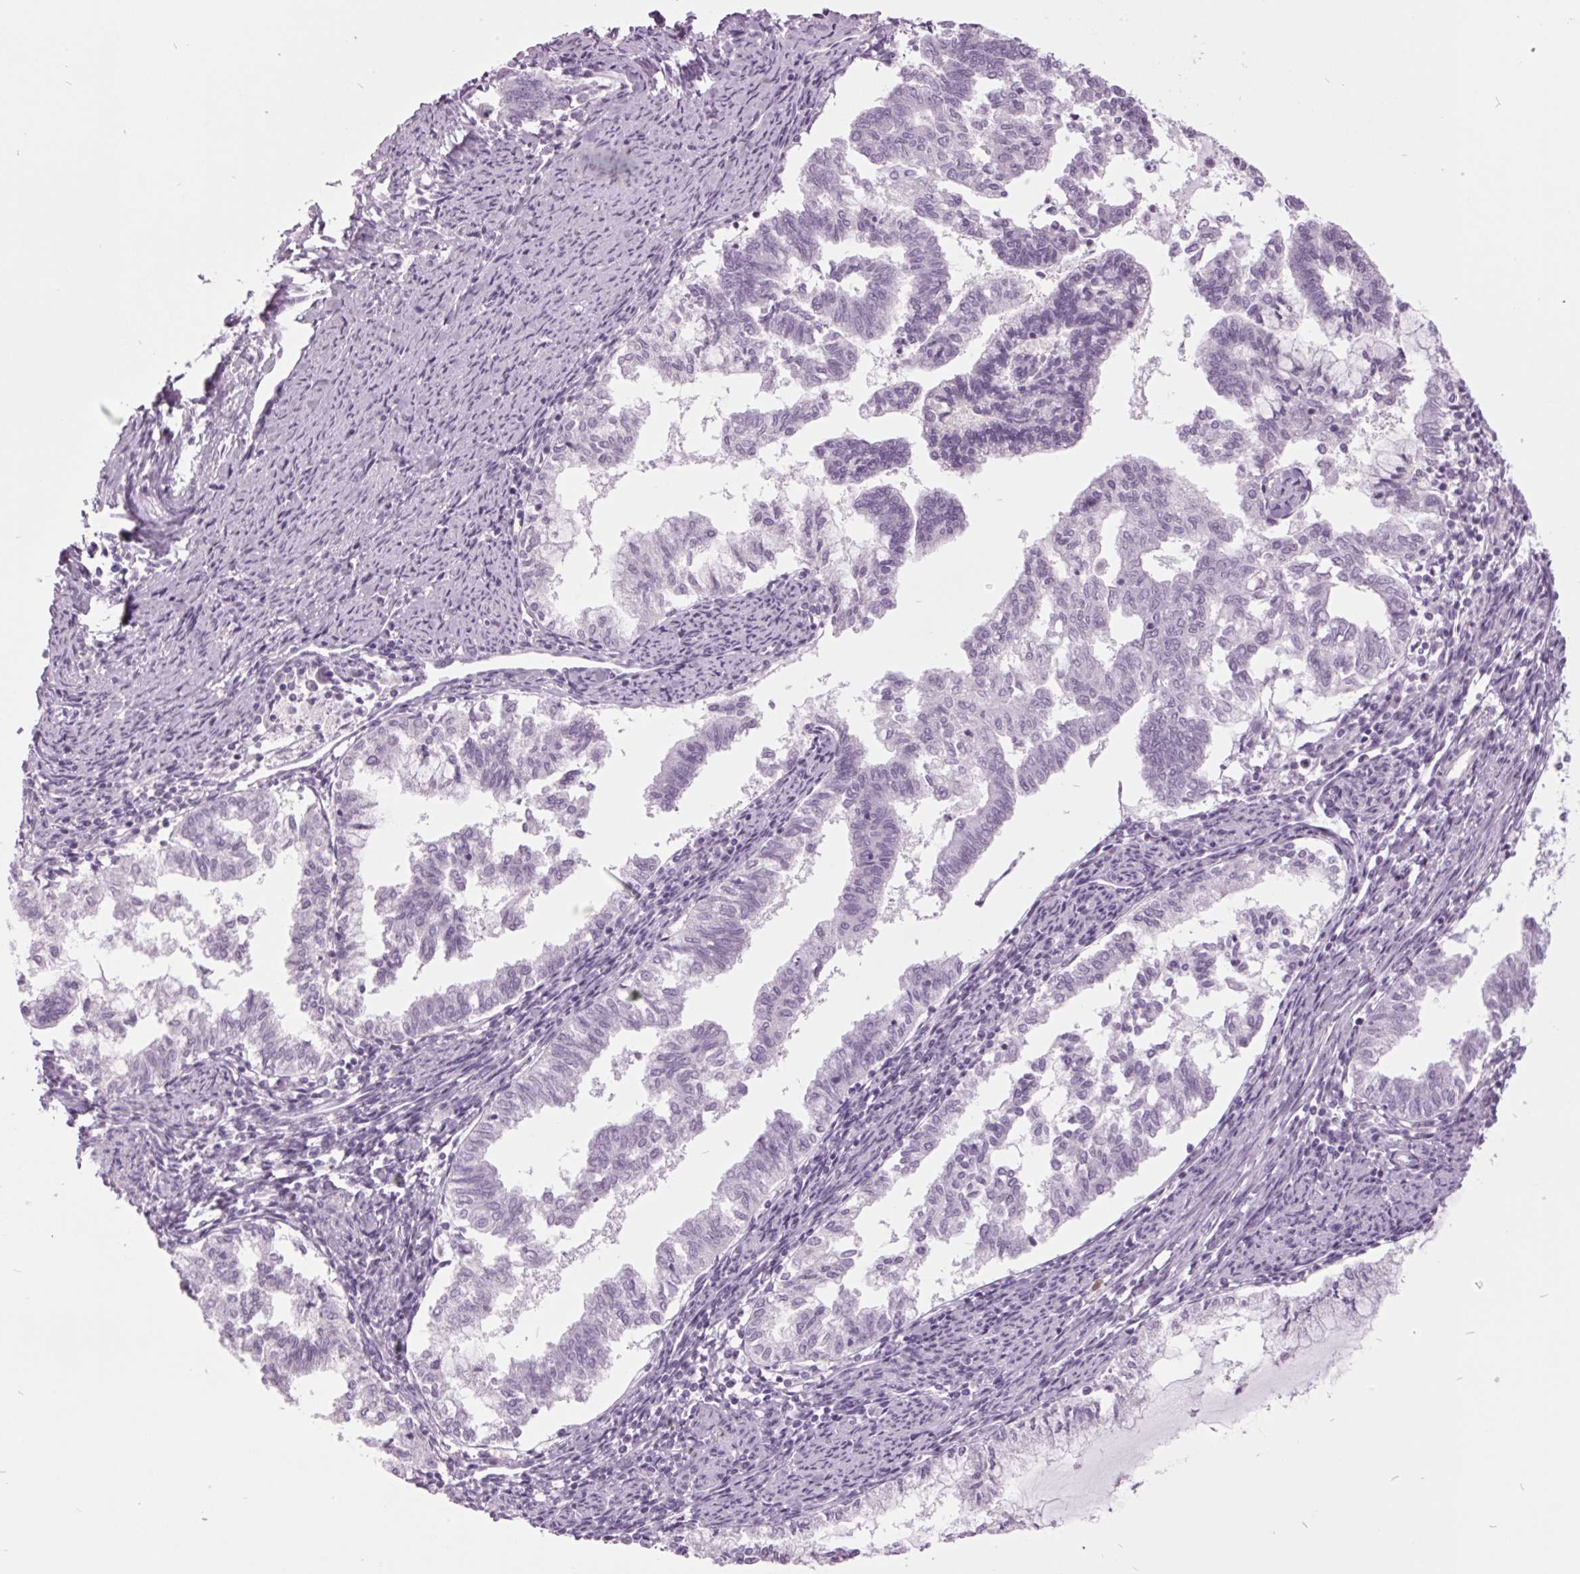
{"staining": {"intensity": "negative", "quantity": "none", "location": "none"}, "tissue": "endometrial cancer", "cell_type": "Tumor cells", "image_type": "cancer", "snomed": [{"axis": "morphology", "description": "Adenocarcinoma, NOS"}, {"axis": "topography", "description": "Endometrium"}], "caption": "DAB immunohistochemical staining of endometrial adenocarcinoma displays no significant staining in tumor cells.", "gene": "ODAD2", "patient": {"sex": "female", "age": 79}}